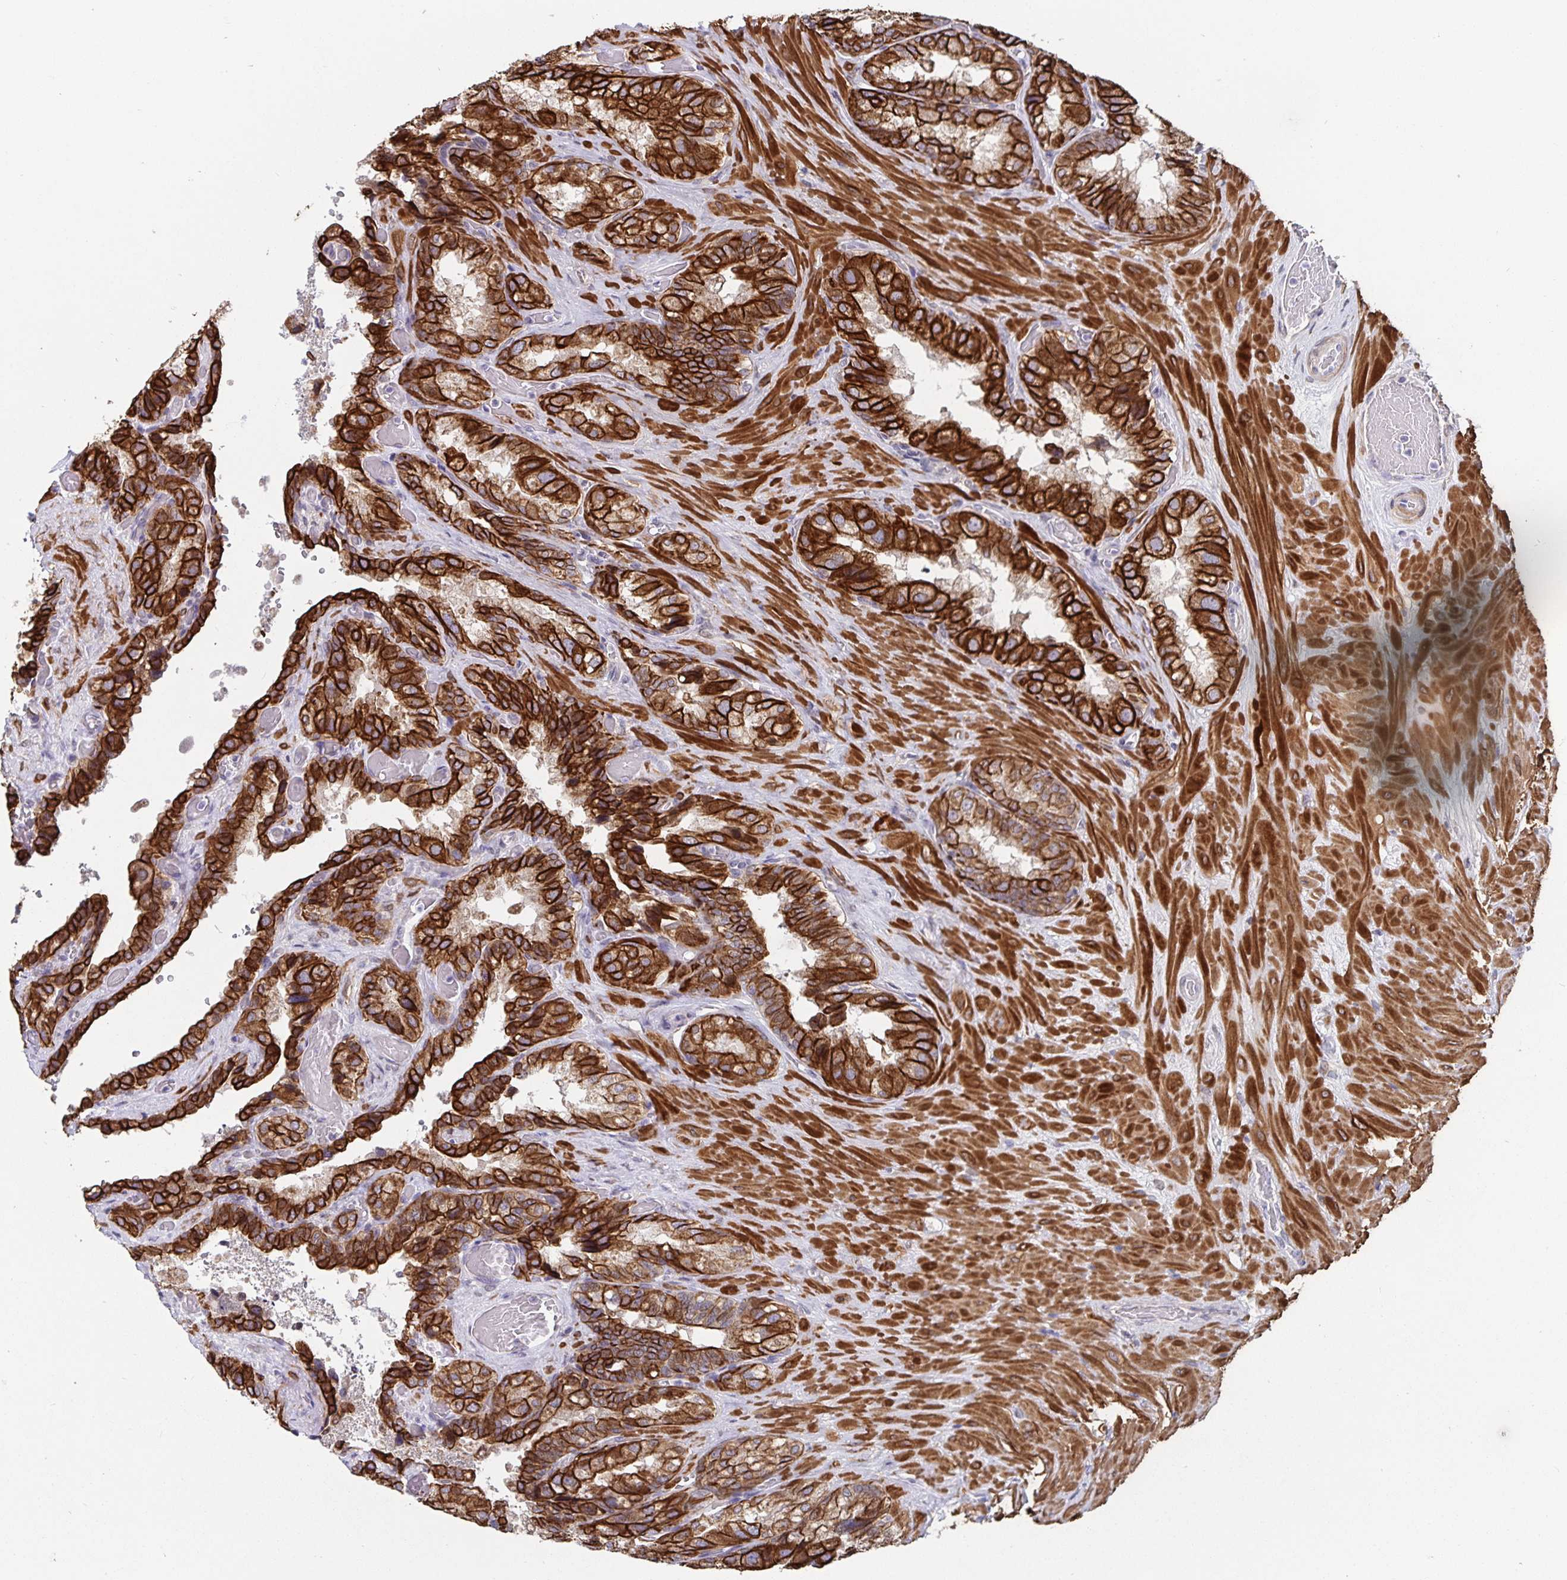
{"staining": {"intensity": "strong", "quantity": "25%-75%", "location": "cytoplasmic/membranous"}, "tissue": "seminal vesicle", "cell_type": "Glandular cells", "image_type": "normal", "snomed": [{"axis": "morphology", "description": "Normal tissue, NOS"}, {"axis": "topography", "description": "Seminal veicle"}], "caption": "Brown immunohistochemical staining in normal seminal vesicle shows strong cytoplasmic/membranous expression in approximately 25%-75% of glandular cells.", "gene": "ZIK1", "patient": {"sex": "male", "age": 60}}